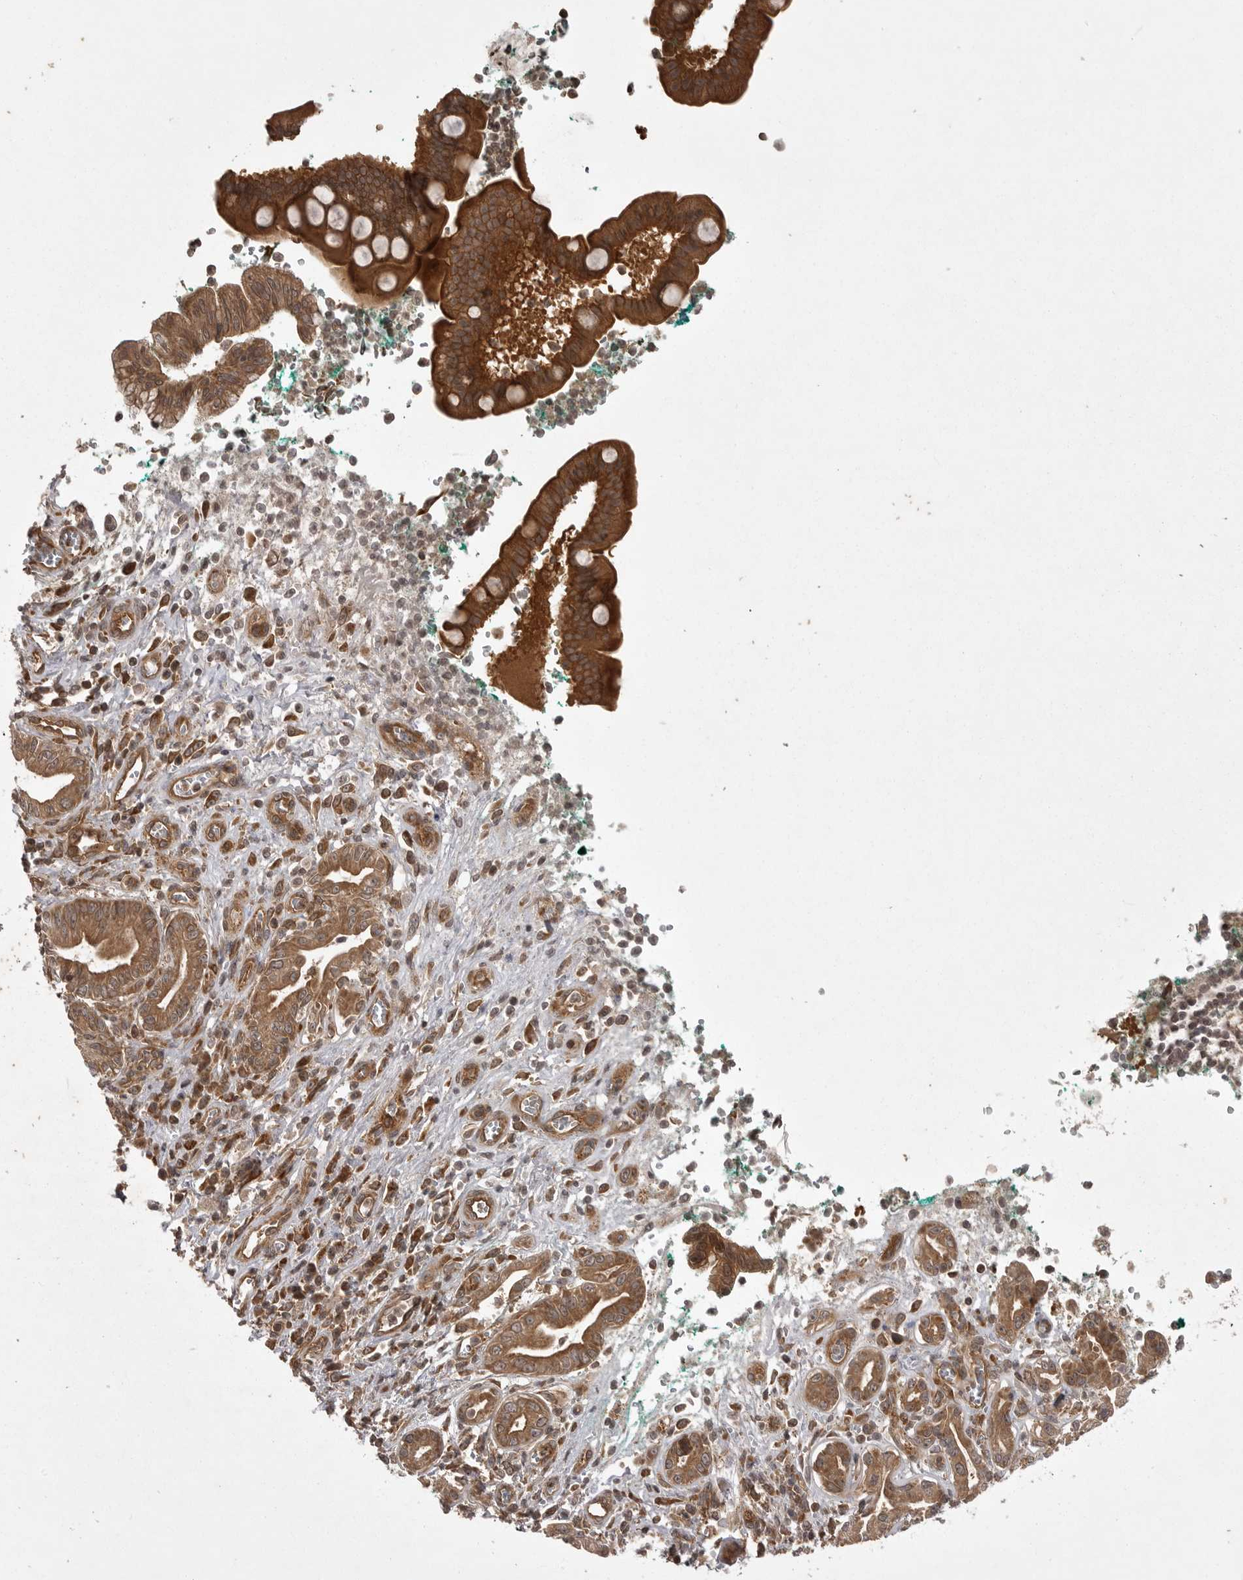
{"staining": {"intensity": "moderate", "quantity": ">75%", "location": "cytoplasmic/membranous"}, "tissue": "pancreatic cancer", "cell_type": "Tumor cells", "image_type": "cancer", "snomed": [{"axis": "morphology", "description": "Adenocarcinoma, NOS"}, {"axis": "topography", "description": "Pancreas"}], "caption": "Adenocarcinoma (pancreatic) stained with a protein marker reveals moderate staining in tumor cells.", "gene": "STK24", "patient": {"sex": "male", "age": 78}}